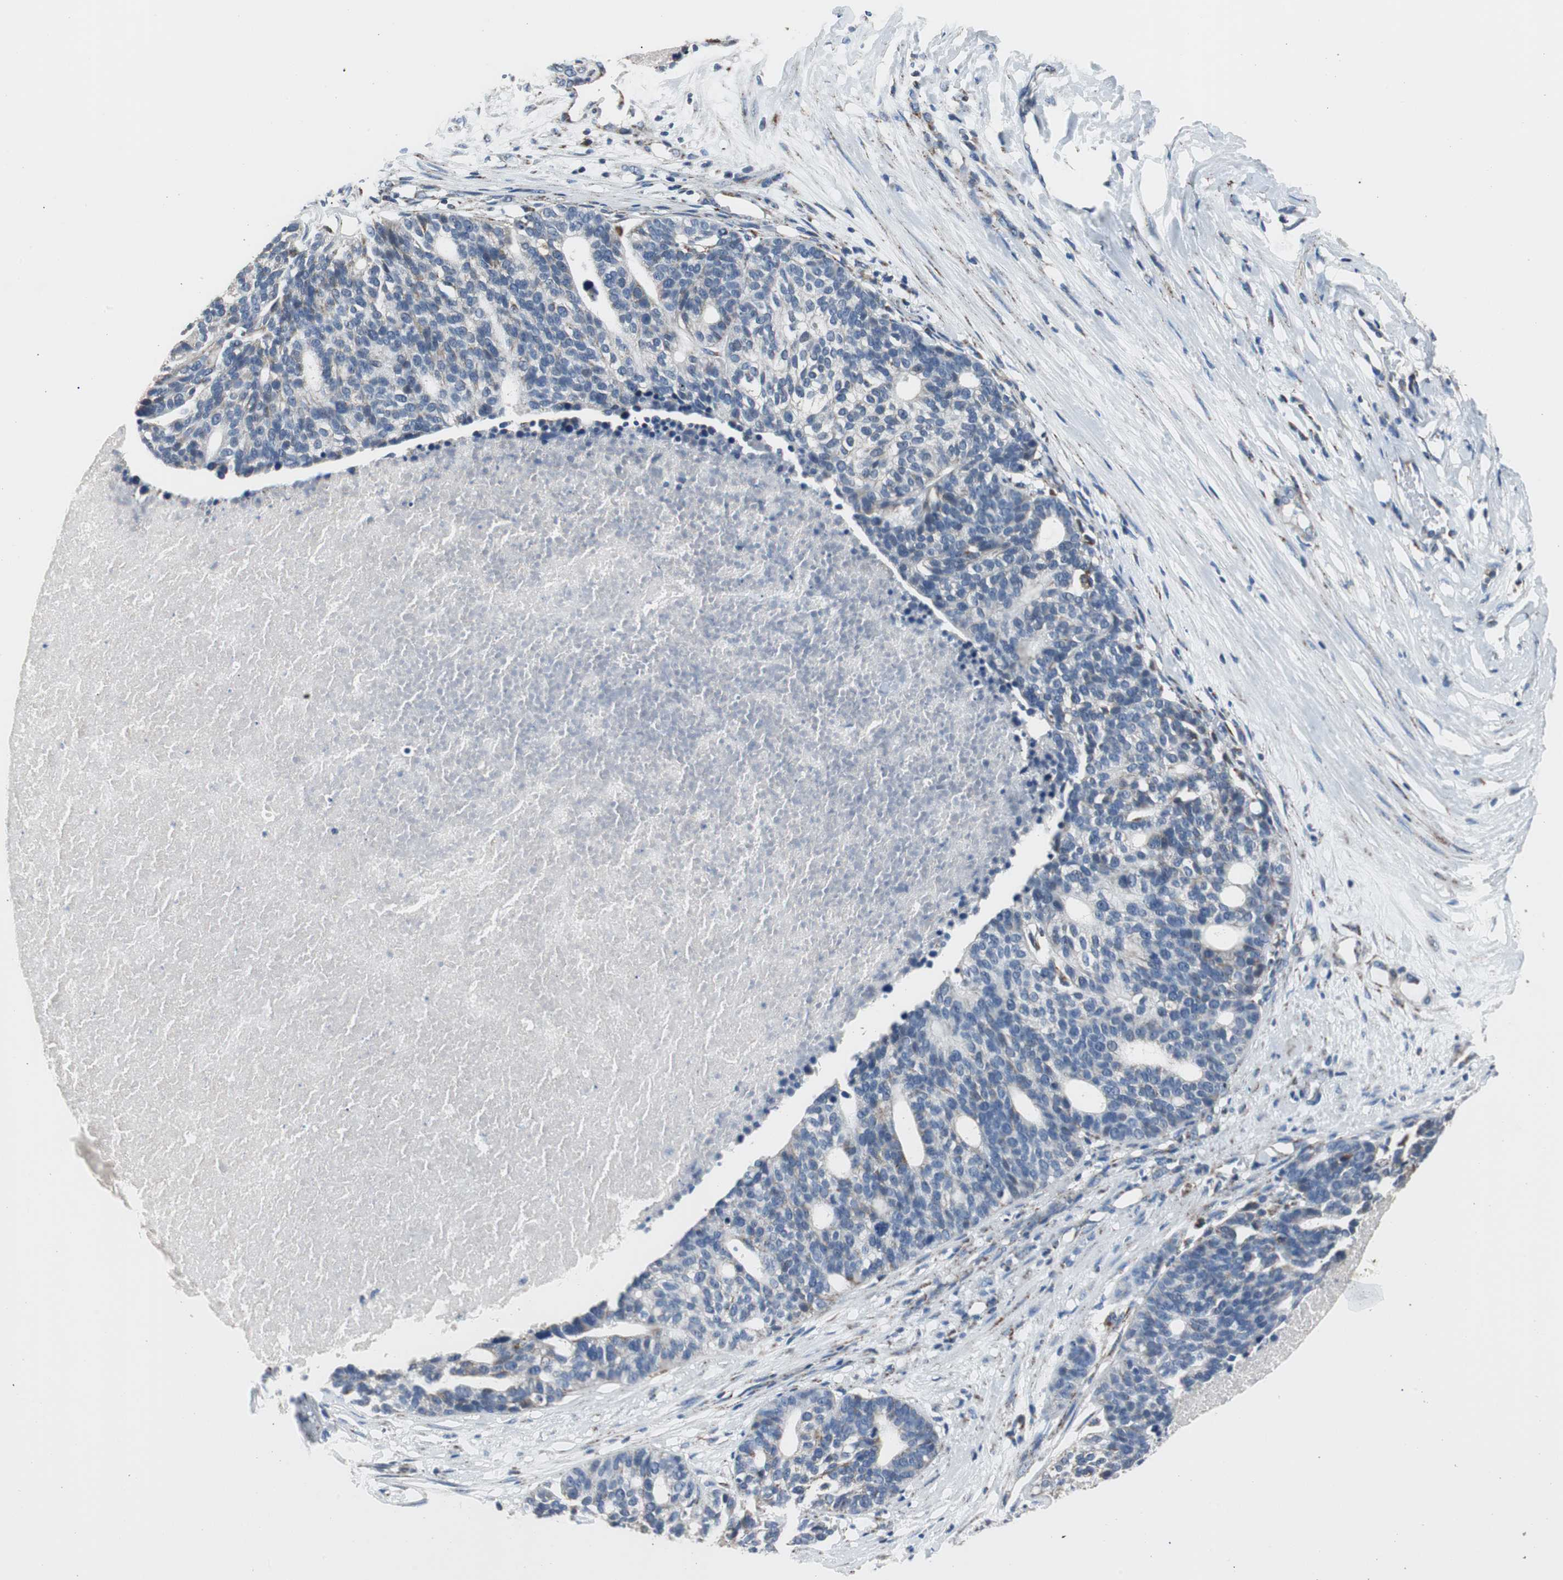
{"staining": {"intensity": "moderate", "quantity": "<25%", "location": "cytoplasmic/membranous"}, "tissue": "ovarian cancer", "cell_type": "Tumor cells", "image_type": "cancer", "snomed": [{"axis": "morphology", "description": "Cystadenocarcinoma, serous, NOS"}, {"axis": "topography", "description": "Ovary"}], "caption": "Ovarian serous cystadenocarcinoma was stained to show a protein in brown. There is low levels of moderate cytoplasmic/membranous expression in about <25% of tumor cells. Nuclei are stained in blue.", "gene": "PITRM1", "patient": {"sex": "female", "age": 59}}